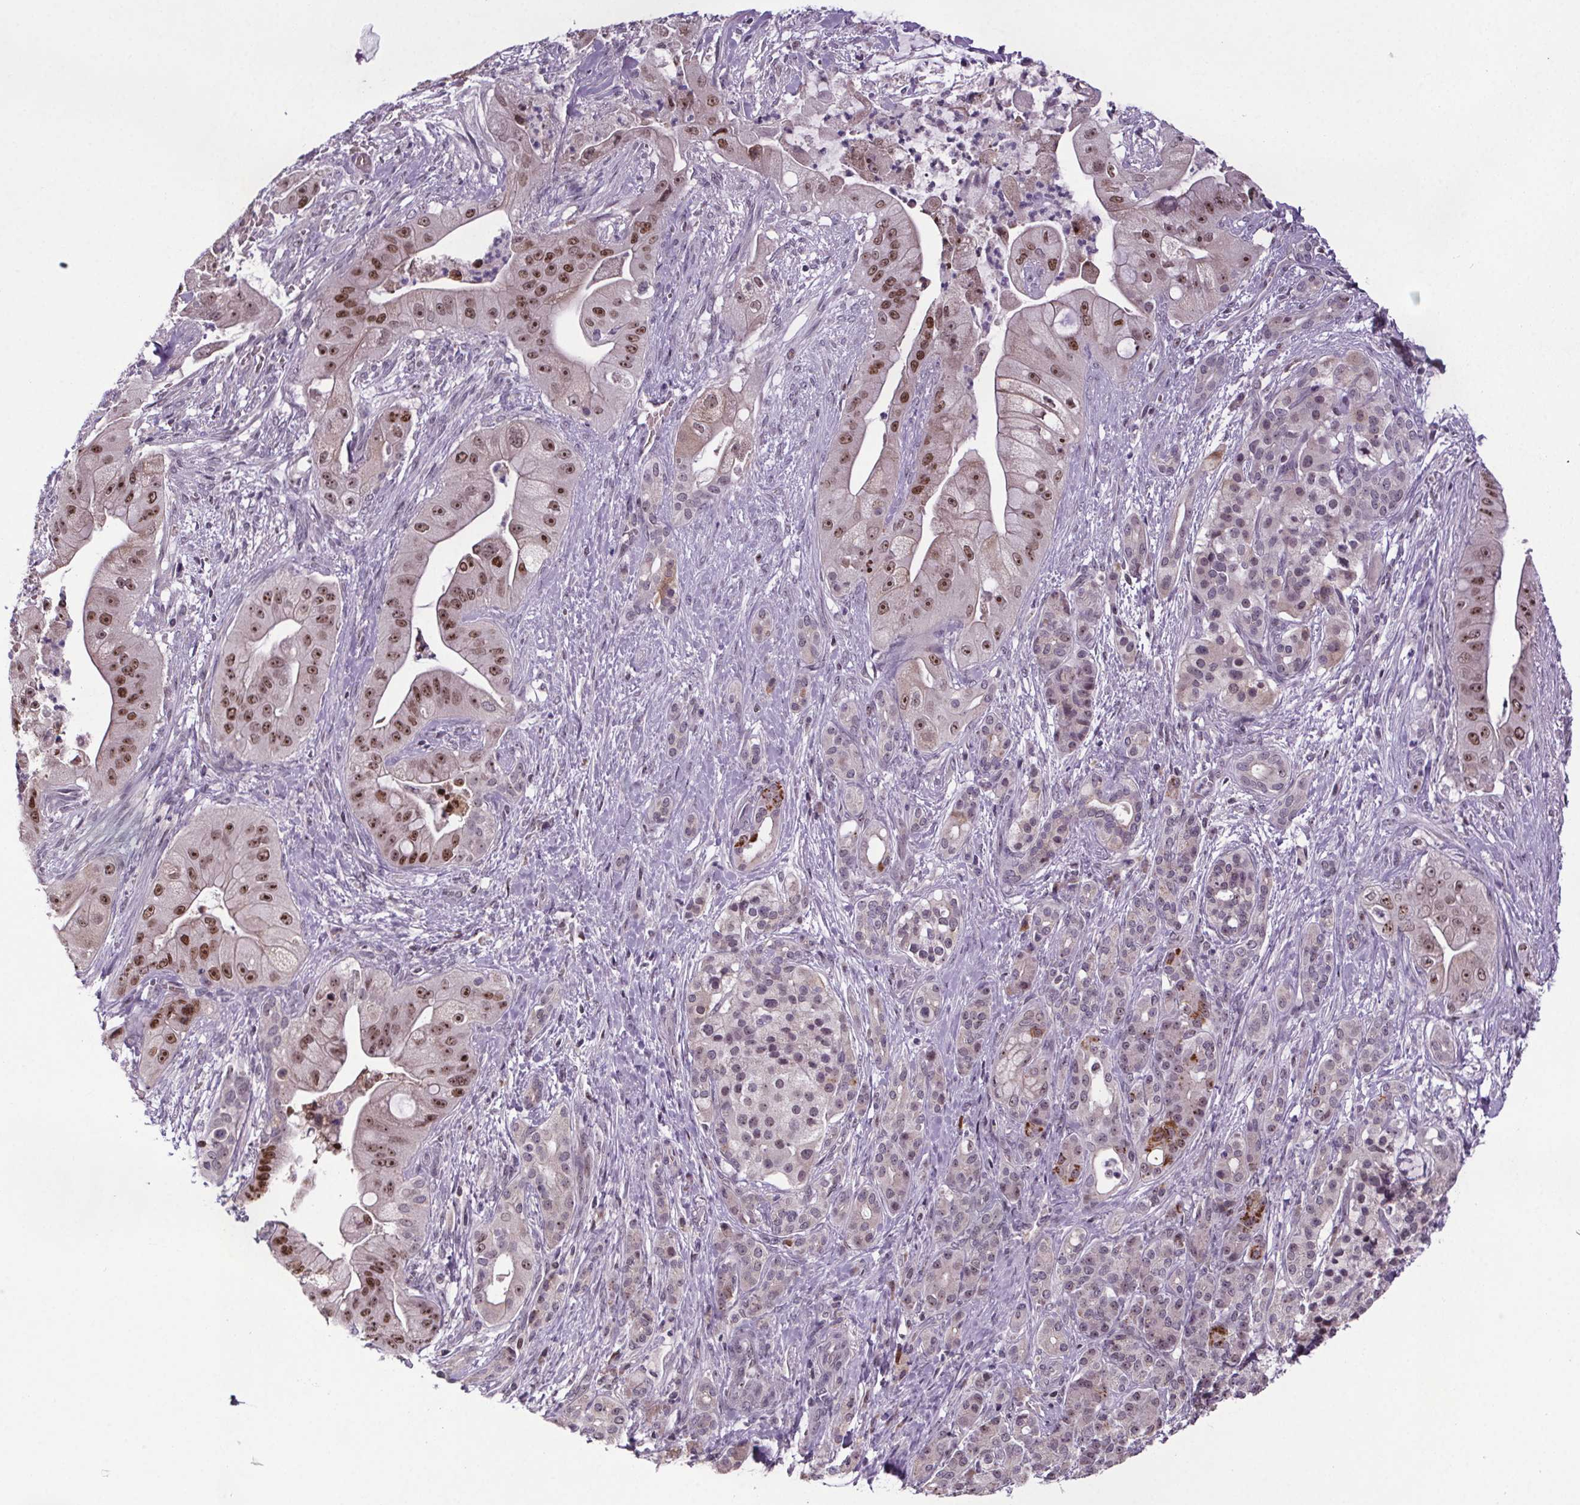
{"staining": {"intensity": "moderate", "quantity": ">75%", "location": "nuclear"}, "tissue": "pancreatic cancer", "cell_type": "Tumor cells", "image_type": "cancer", "snomed": [{"axis": "morphology", "description": "Normal tissue, NOS"}, {"axis": "morphology", "description": "Inflammation, NOS"}, {"axis": "morphology", "description": "Adenocarcinoma, NOS"}, {"axis": "topography", "description": "Pancreas"}], "caption": "About >75% of tumor cells in pancreatic cancer exhibit moderate nuclear protein expression as visualized by brown immunohistochemical staining.", "gene": "ATMIN", "patient": {"sex": "male", "age": 57}}